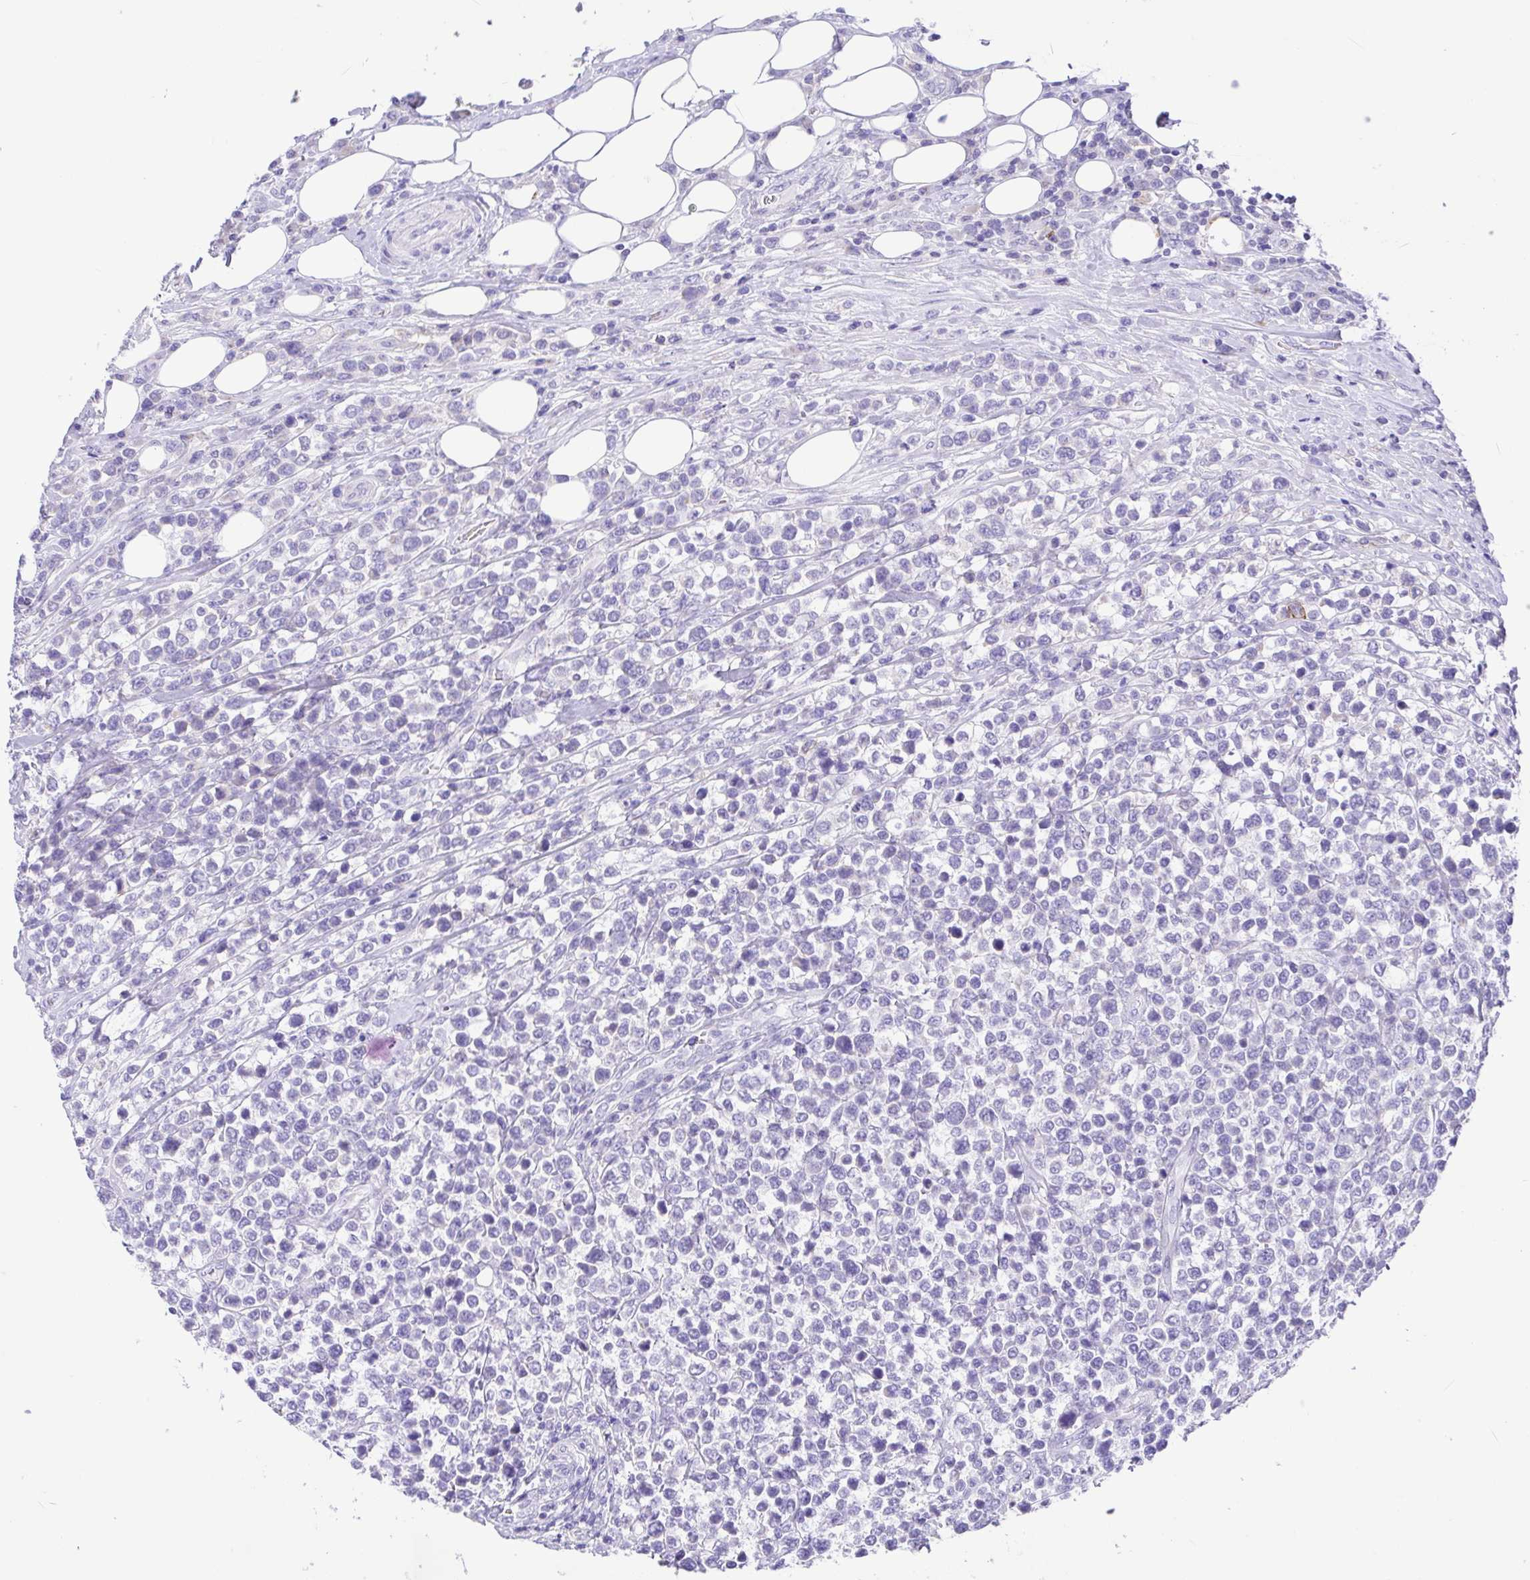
{"staining": {"intensity": "negative", "quantity": "none", "location": "none"}, "tissue": "lymphoma", "cell_type": "Tumor cells", "image_type": "cancer", "snomed": [{"axis": "morphology", "description": "Malignant lymphoma, non-Hodgkin's type, High grade"}, {"axis": "topography", "description": "Soft tissue"}], "caption": "The photomicrograph shows no significant expression in tumor cells of malignant lymphoma, non-Hodgkin's type (high-grade).", "gene": "CD72", "patient": {"sex": "female", "age": 56}}